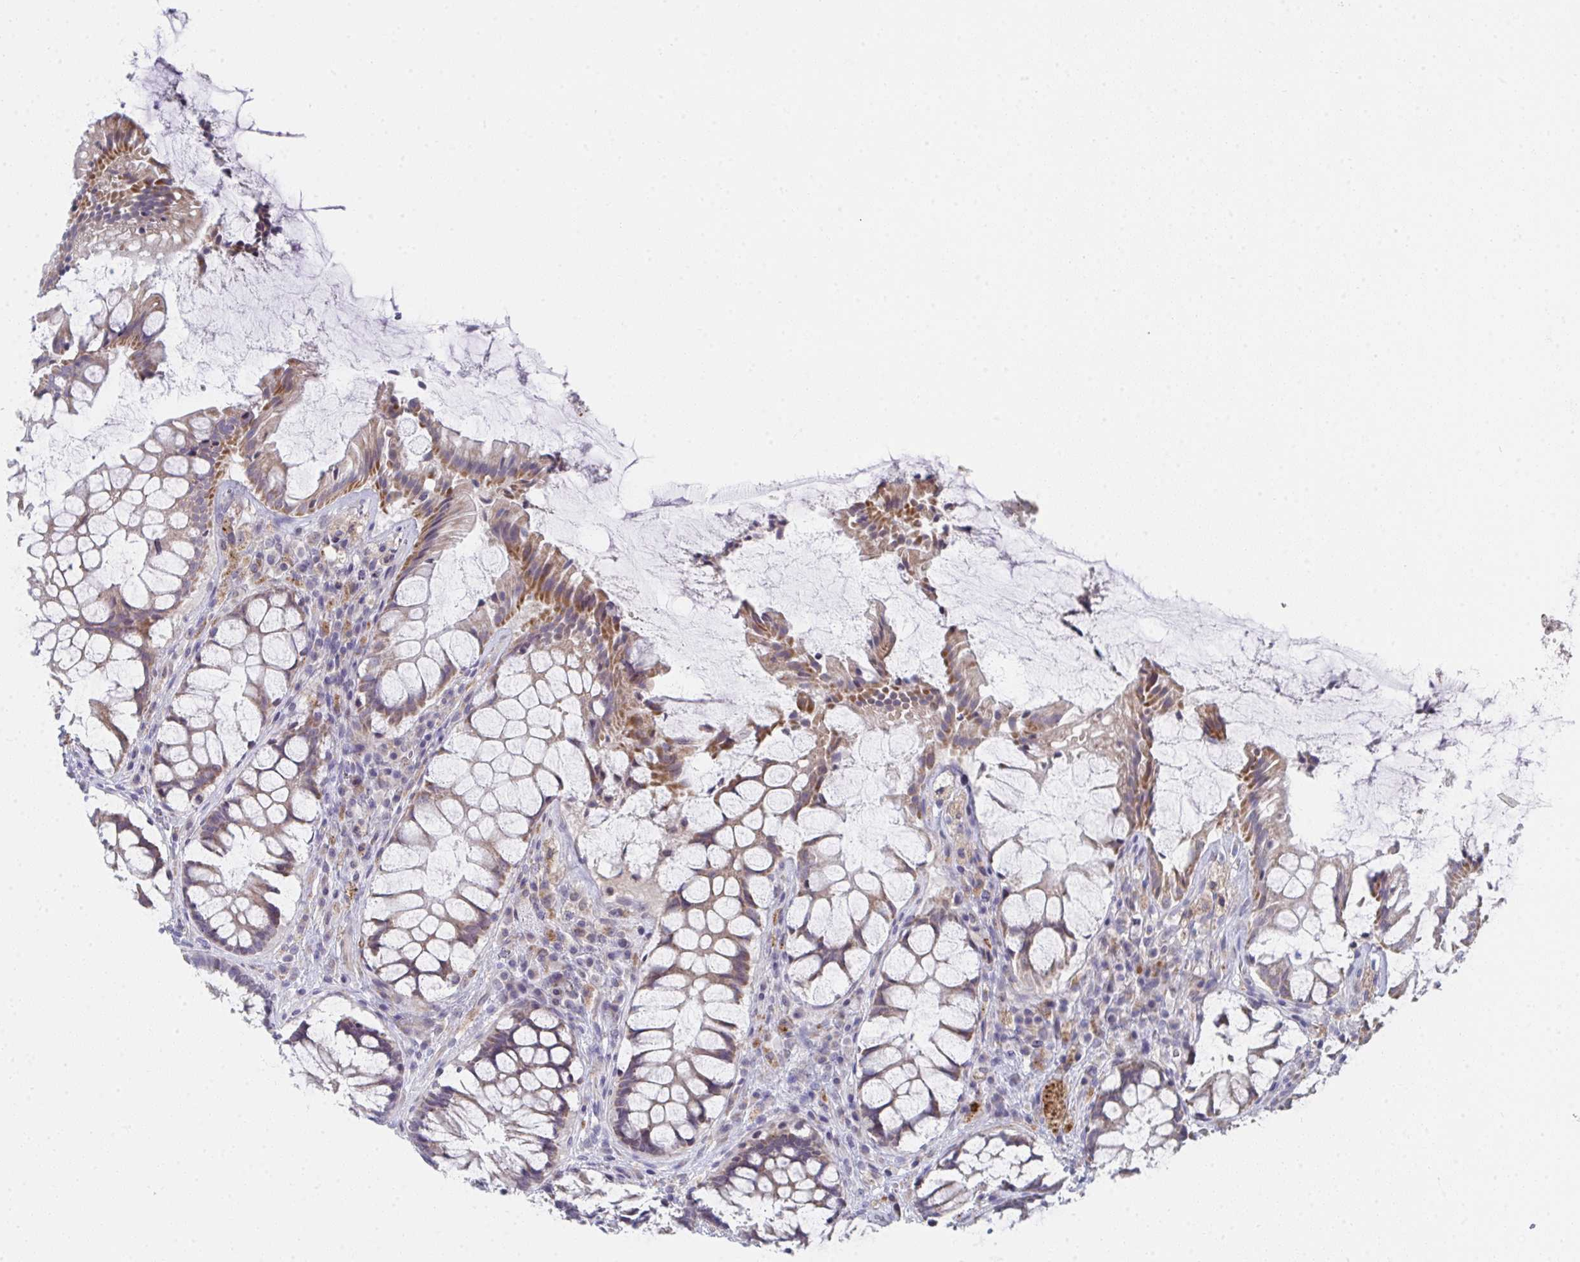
{"staining": {"intensity": "moderate", "quantity": "<25%", "location": "cytoplasmic/membranous"}, "tissue": "rectum", "cell_type": "Glandular cells", "image_type": "normal", "snomed": [{"axis": "morphology", "description": "Normal tissue, NOS"}, {"axis": "topography", "description": "Rectum"}], "caption": "A brown stain highlights moderate cytoplasmic/membranous positivity of a protein in glandular cells of normal rectum.", "gene": "VWDE", "patient": {"sex": "female", "age": 58}}